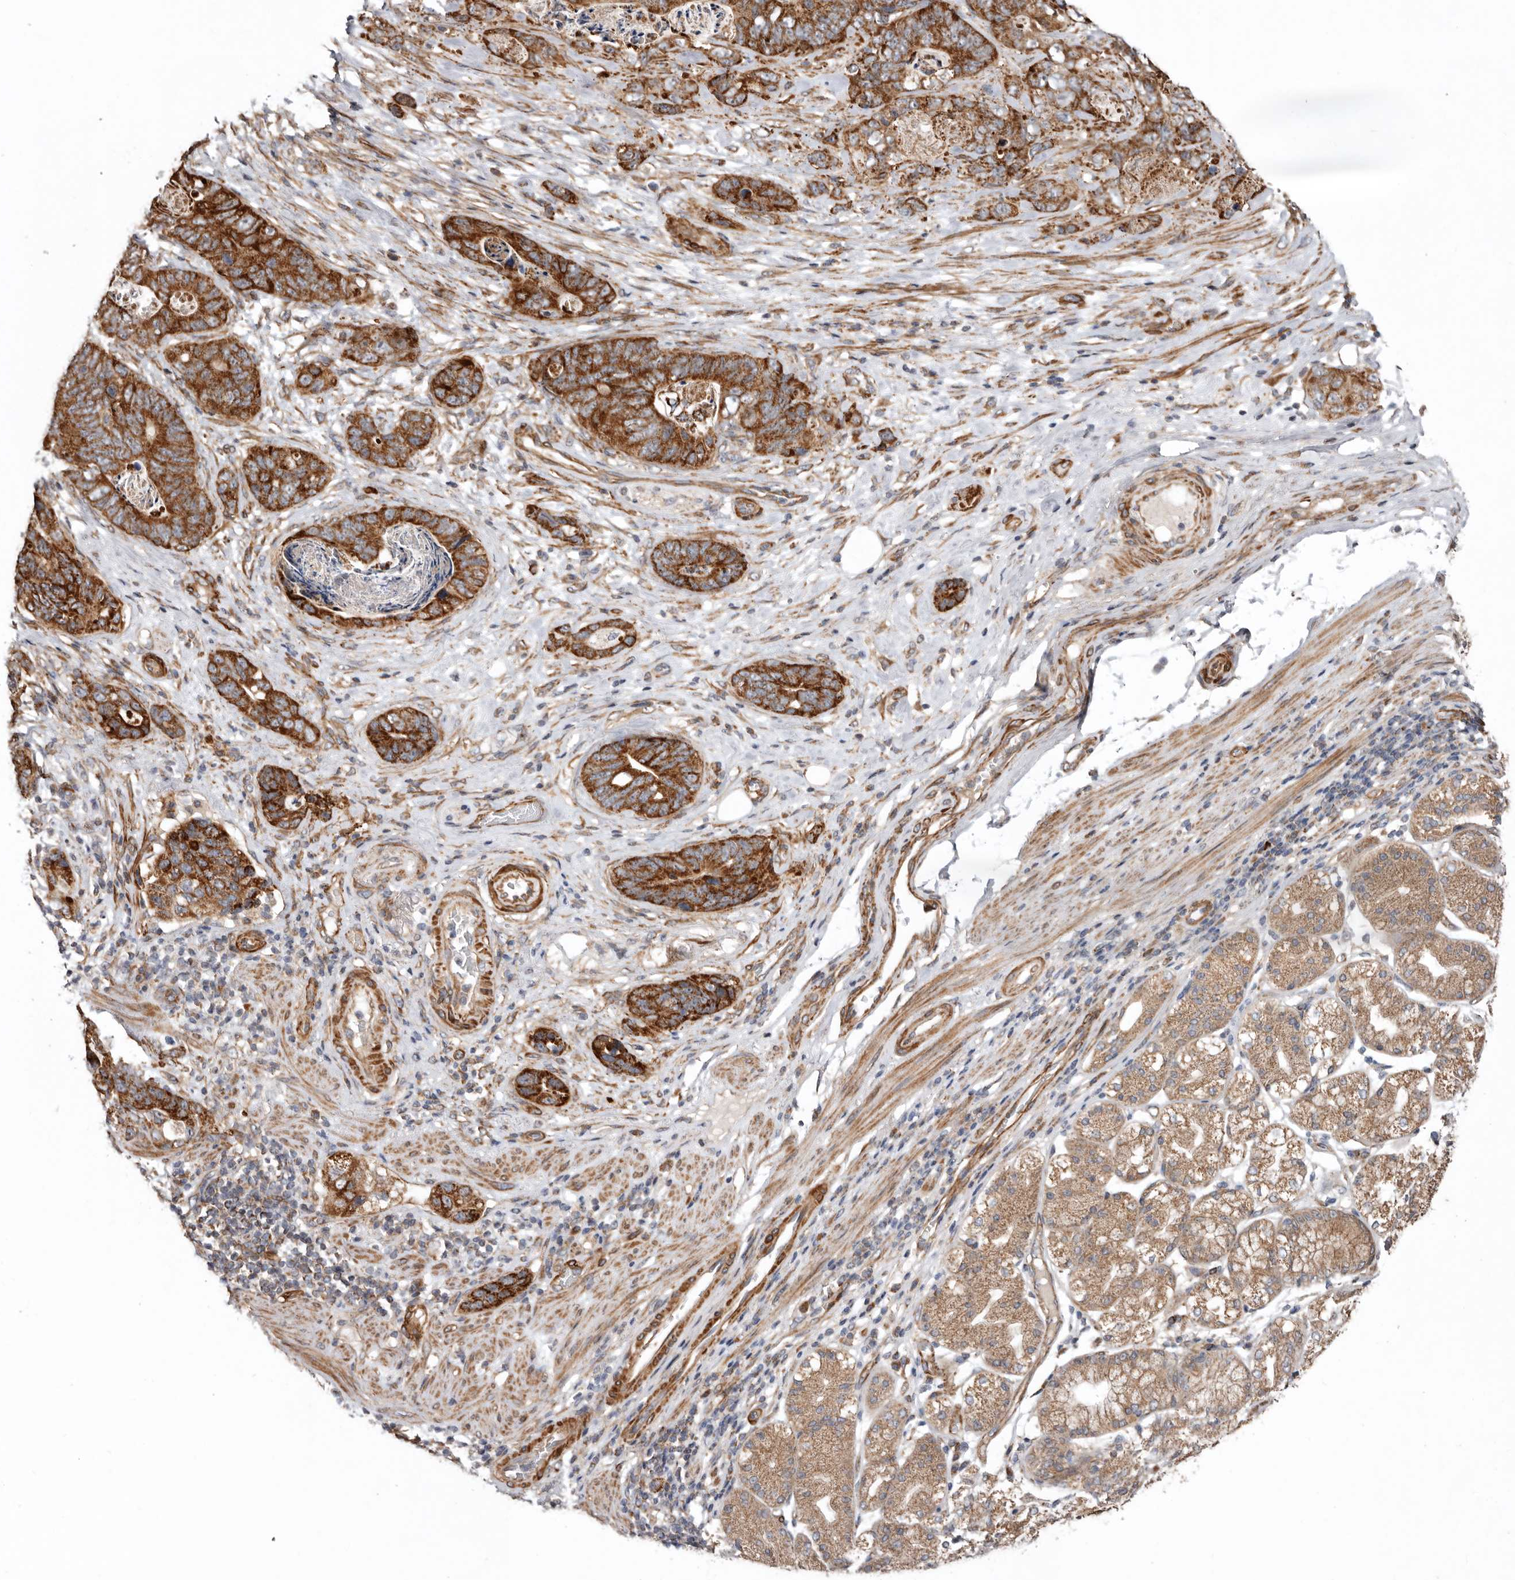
{"staining": {"intensity": "strong", "quantity": ">75%", "location": "cytoplasmic/membranous"}, "tissue": "stomach cancer", "cell_type": "Tumor cells", "image_type": "cancer", "snomed": [{"axis": "morphology", "description": "Normal tissue, NOS"}, {"axis": "morphology", "description": "Adenocarcinoma, NOS"}, {"axis": "topography", "description": "Stomach"}], "caption": "A brown stain labels strong cytoplasmic/membranous positivity of a protein in stomach adenocarcinoma tumor cells.", "gene": "PROKR1", "patient": {"sex": "female", "age": 89}}